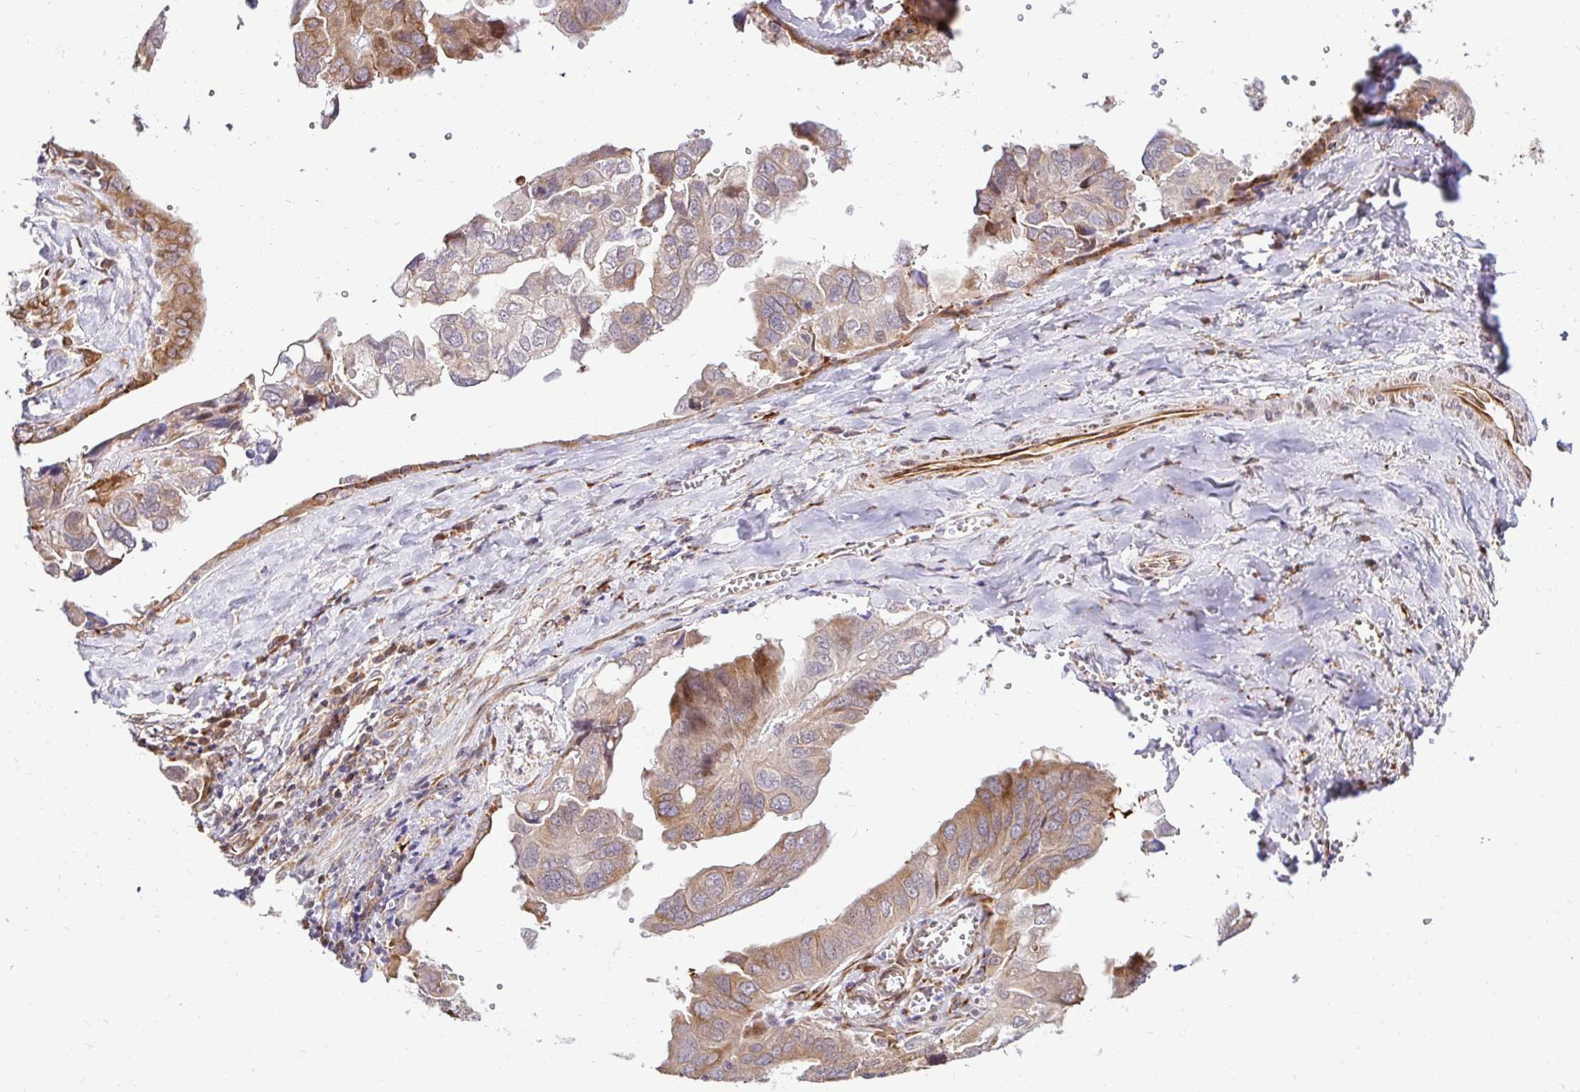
{"staining": {"intensity": "moderate", "quantity": "25%-75%", "location": "cytoplasmic/membranous"}, "tissue": "ovarian cancer", "cell_type": "Tumor cells", "image_type": "cancer", "snomed": [{"axis": "morphology", "description": "Cystadenocarcinoma, serous, NOS"}, {"axis": "topography", "description": "Ovary"}], "caption": "Immunohistochemistry of human ovarian cancer (serous cystadenocarcinoma) exhibits medium levels of moderate cytoplasmic/membranous staining in about 25%-75% of tumor cells.", "gene": "HPS1", "patient": {"sex": "female", "age": 79}}